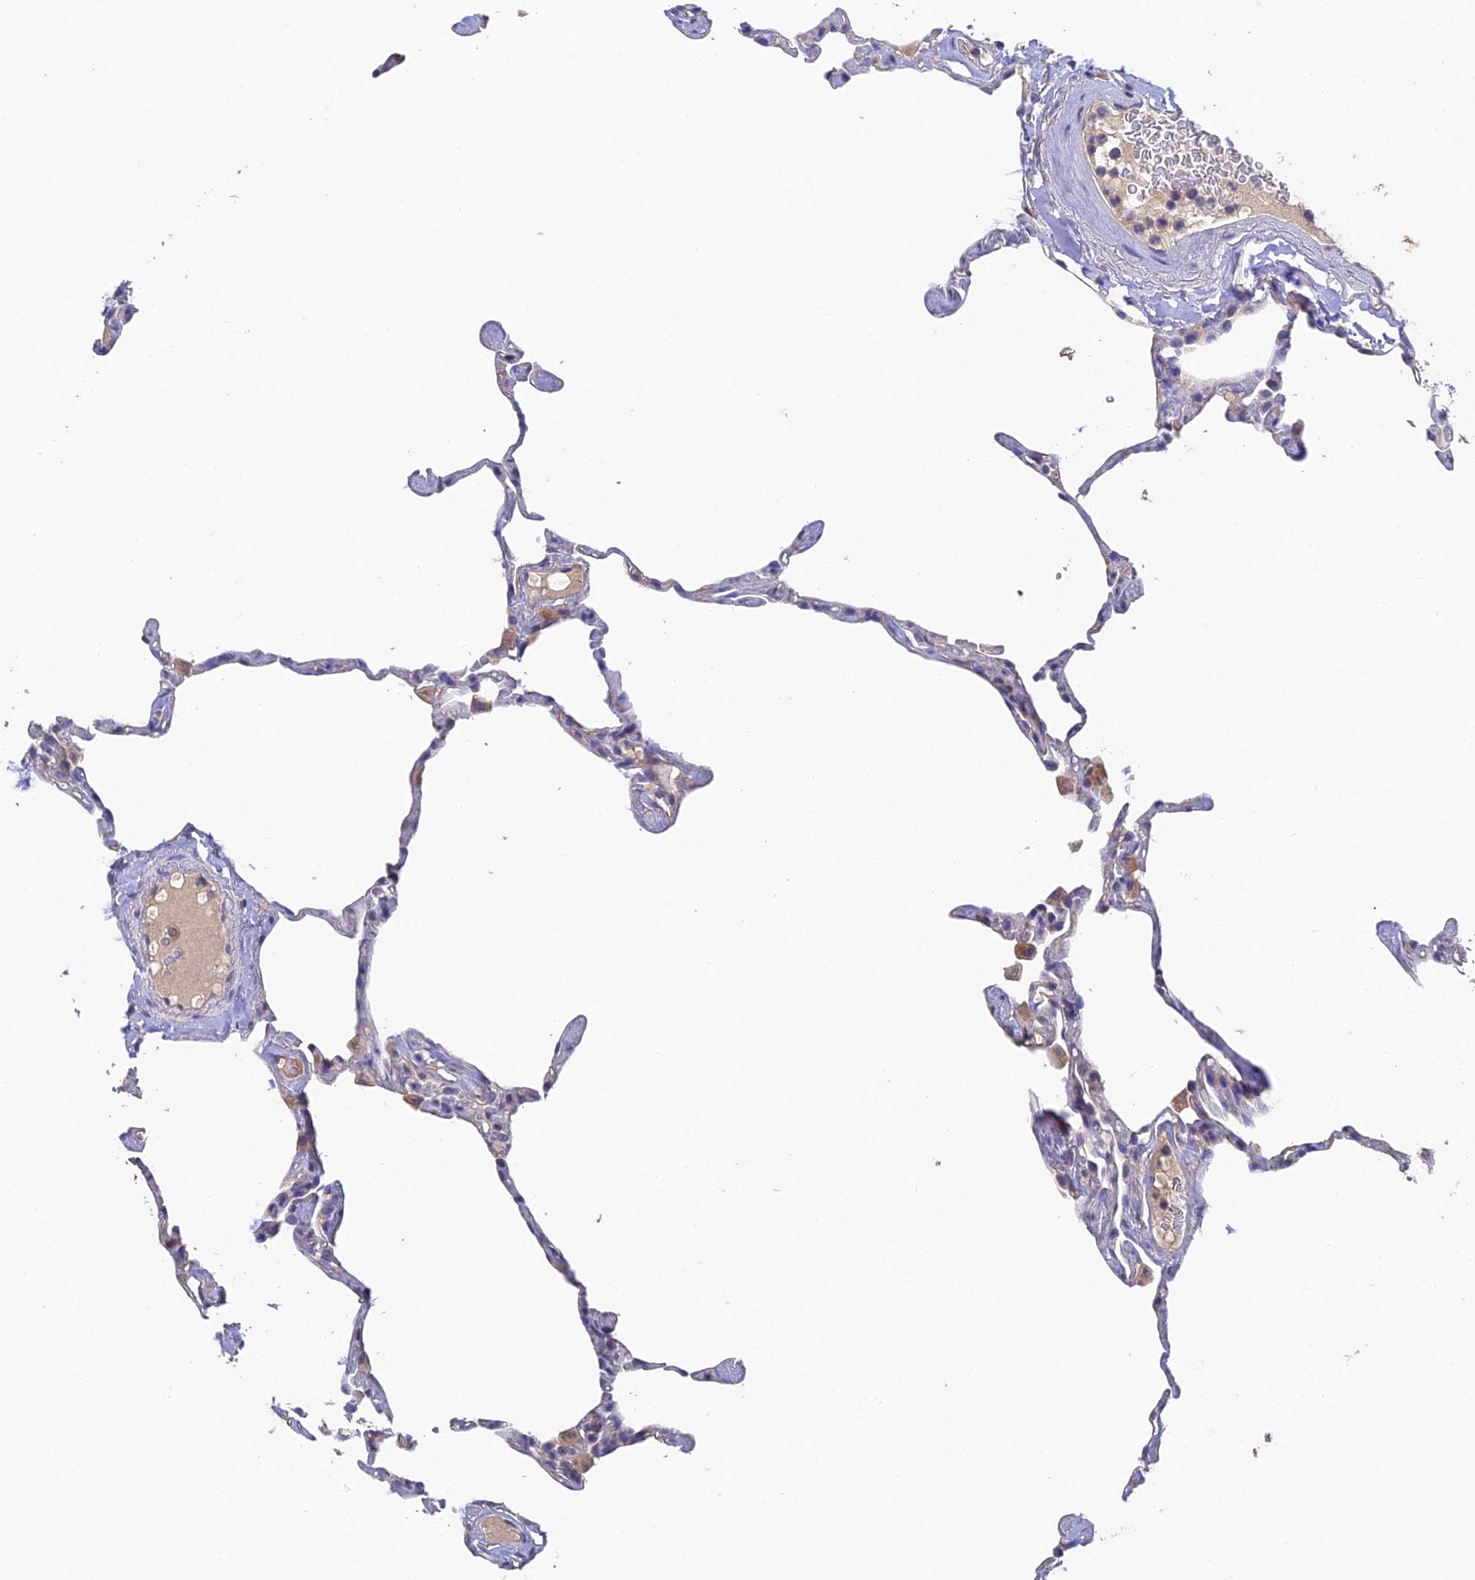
{"staining": {"intensity": "negative", "quantity": "none", "location": "none"}, "tissue": "lung", "cell_type": "Alveolar cells", "image_type": "normal", "snomed": [{"axis": "morphology", "description": "Normal tissue, NOS"}, {"axis": "topography", "description": "Lung"}], "caption": "Protein analysis of unremarkable lung demonstrates no significant staining in alveolar cells. (IHC, brightfield microscopy, high magnification).", "gene": "ADAMTS13", "patient": {"sex": "male", "age": 65}}